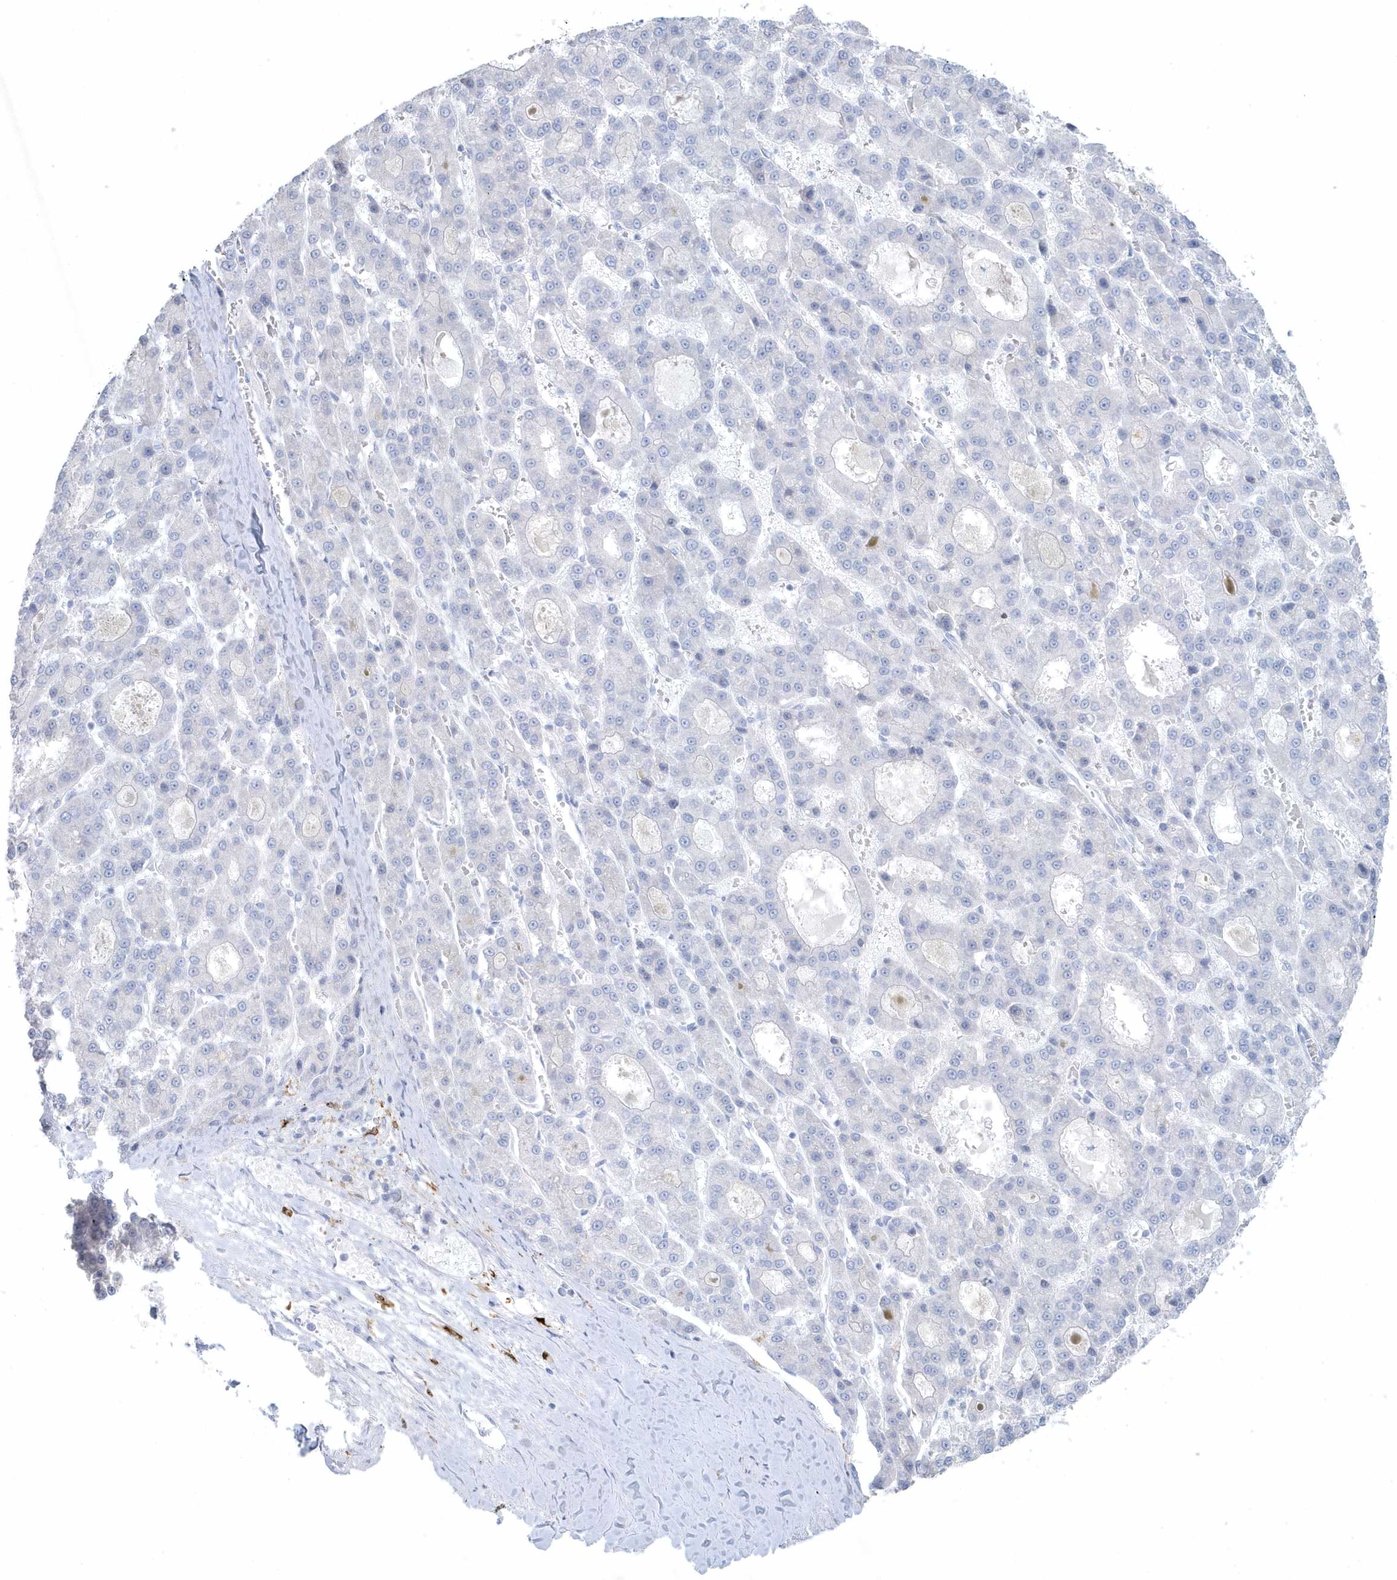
{"staining": {"intensity": "negative", "quantity": "none", "location": "none"}, "tissue": "liver cancer", "cell_type": "Tumor cells", "image_type": "cancer", "snomed": [{"axis": "morphology", "description": "Carcinoma, Hepatocellular, NOS"}, {"axis": "topography", "description": "Liver"}], "caption": "Immunohistochemistry (IHC) of liver hepatocellular carcinoma reveals no positivity in tumor cells. The staining is performed using DAB brown chromogen with nuclei counter-stained in using hematoxylin.", "gene": "FAM98A", "patient": {"sex": "male", "age": 70}}